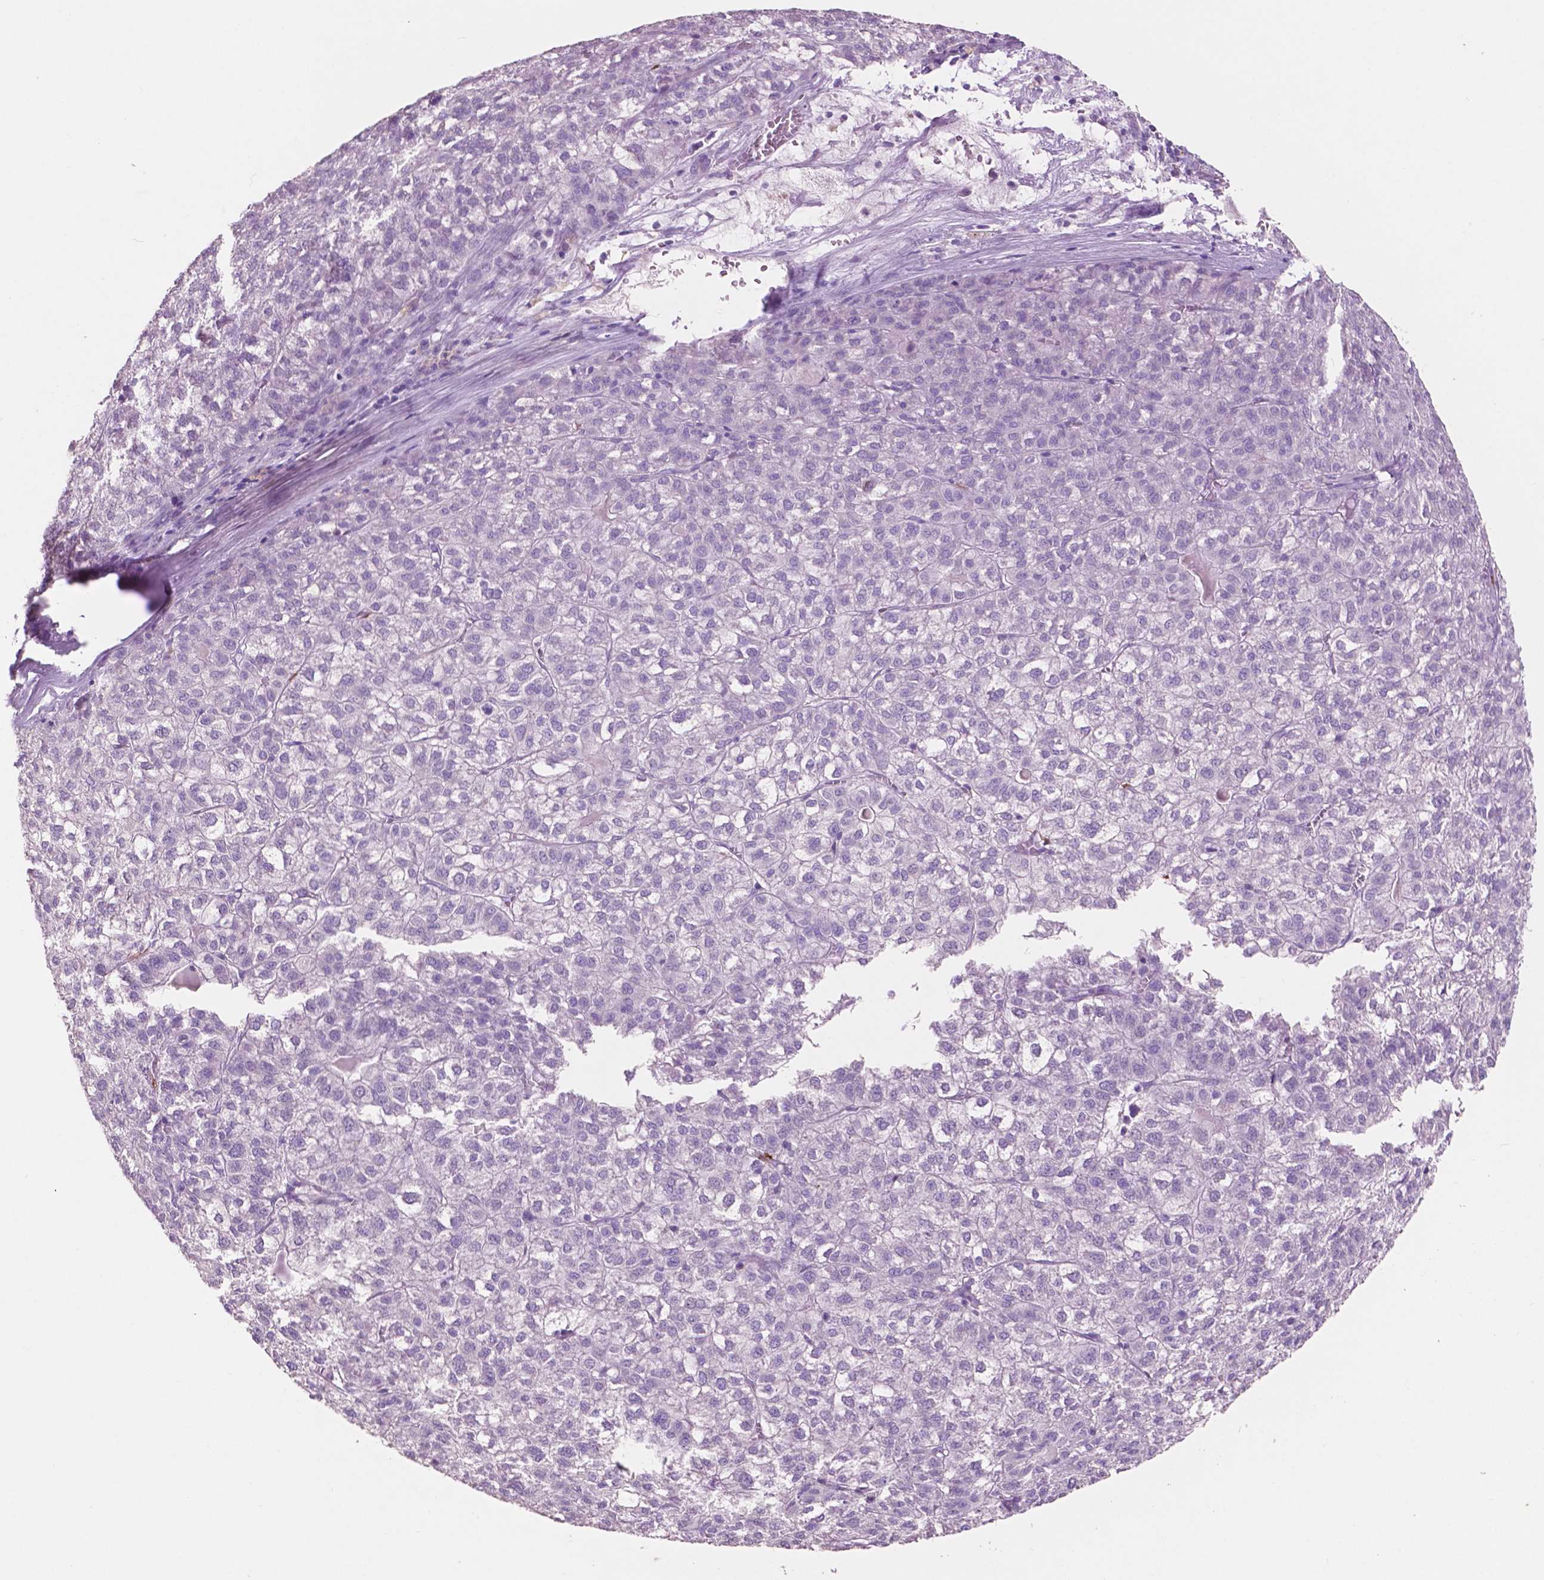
{"staining": {"intensity": "negative", "quantity": "none", "location": "none"}, "tissue": "liver cancer", "cell_type": "Tumor cells", "image_type": "cancer", "snomed": [{"axis": "morphology", "description": "Carcinoma, Hepatocellular, NOS"}, {"axis": "topography", "description": "Liver"}], "caption": "High power microscopy photomicrograph of an immunohistochemistry image of liver hepatocellular carcinoma, revealing no significant positivity in tumor cells.", "gene": "IDO1", "patient": {"sex": "female", "age": 43}}